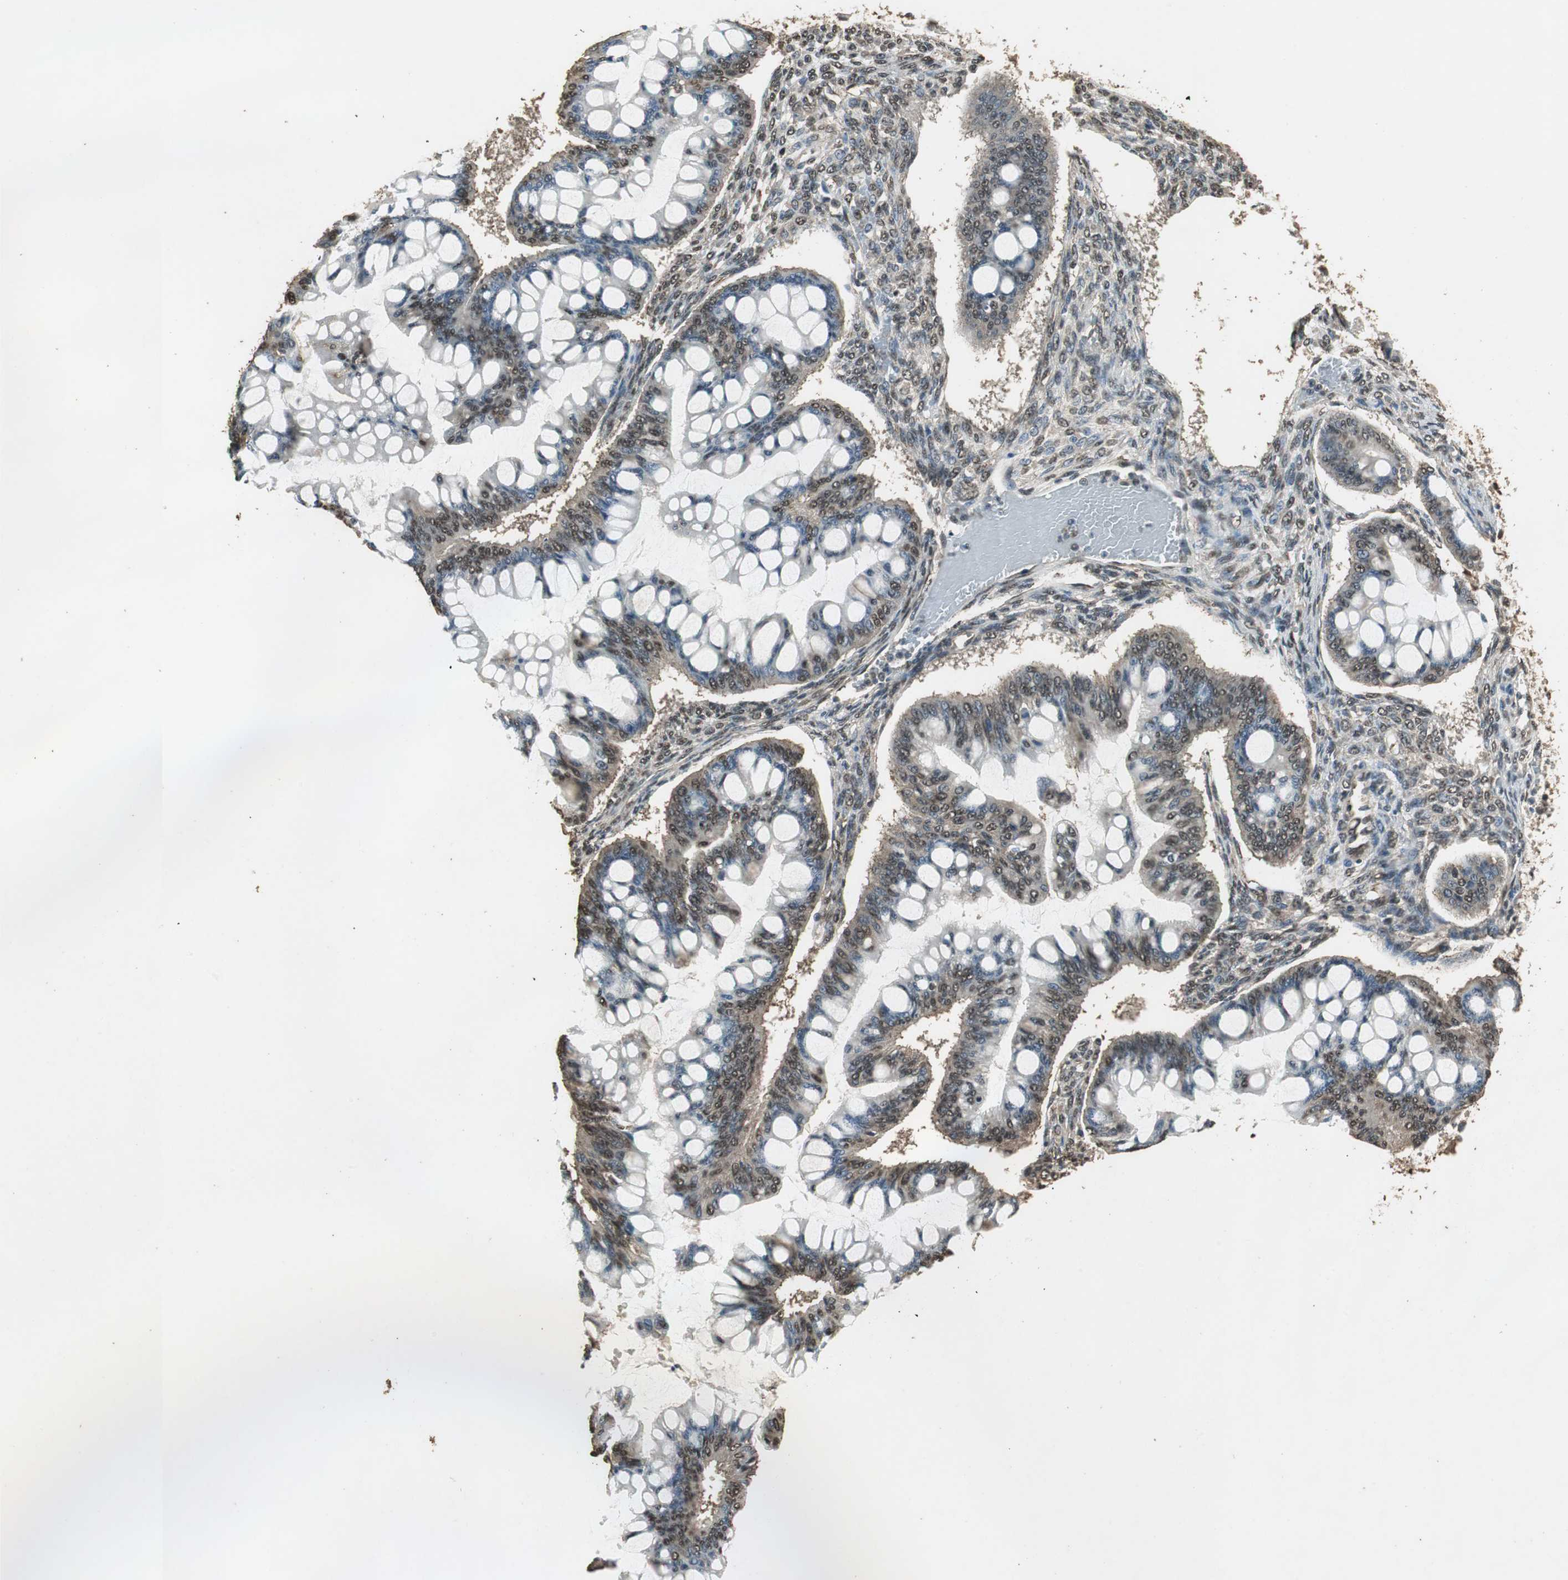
{"staining": {"intensity": "moderate", "quantity": "25%-75%", "location": "cytoplasmic/membranous,nuclear"}, "tissue": "ovarian cancer", "cell_type": "Tumor cells", "image_type": "cancer", "snomed": [{"axis": "morphology", "description": "Cystadenocarcinoma, mucinous, NOS"}, {"axis": "topography", "description": "Ovary"}], "caption": "Brown immunohistochemical staining in human ovarian mucinous cystadenocarcinoma shows moderate cytoplasmic/membranous and nuclear expression in approximately 25%-75% of tumor cells. (DAB (3,3'-diaminobenzidine) IHC with brightfield microscopy, high magnification).", "gene": "PPP1R13B", "patient": {"sex": "female", "age": 73}}